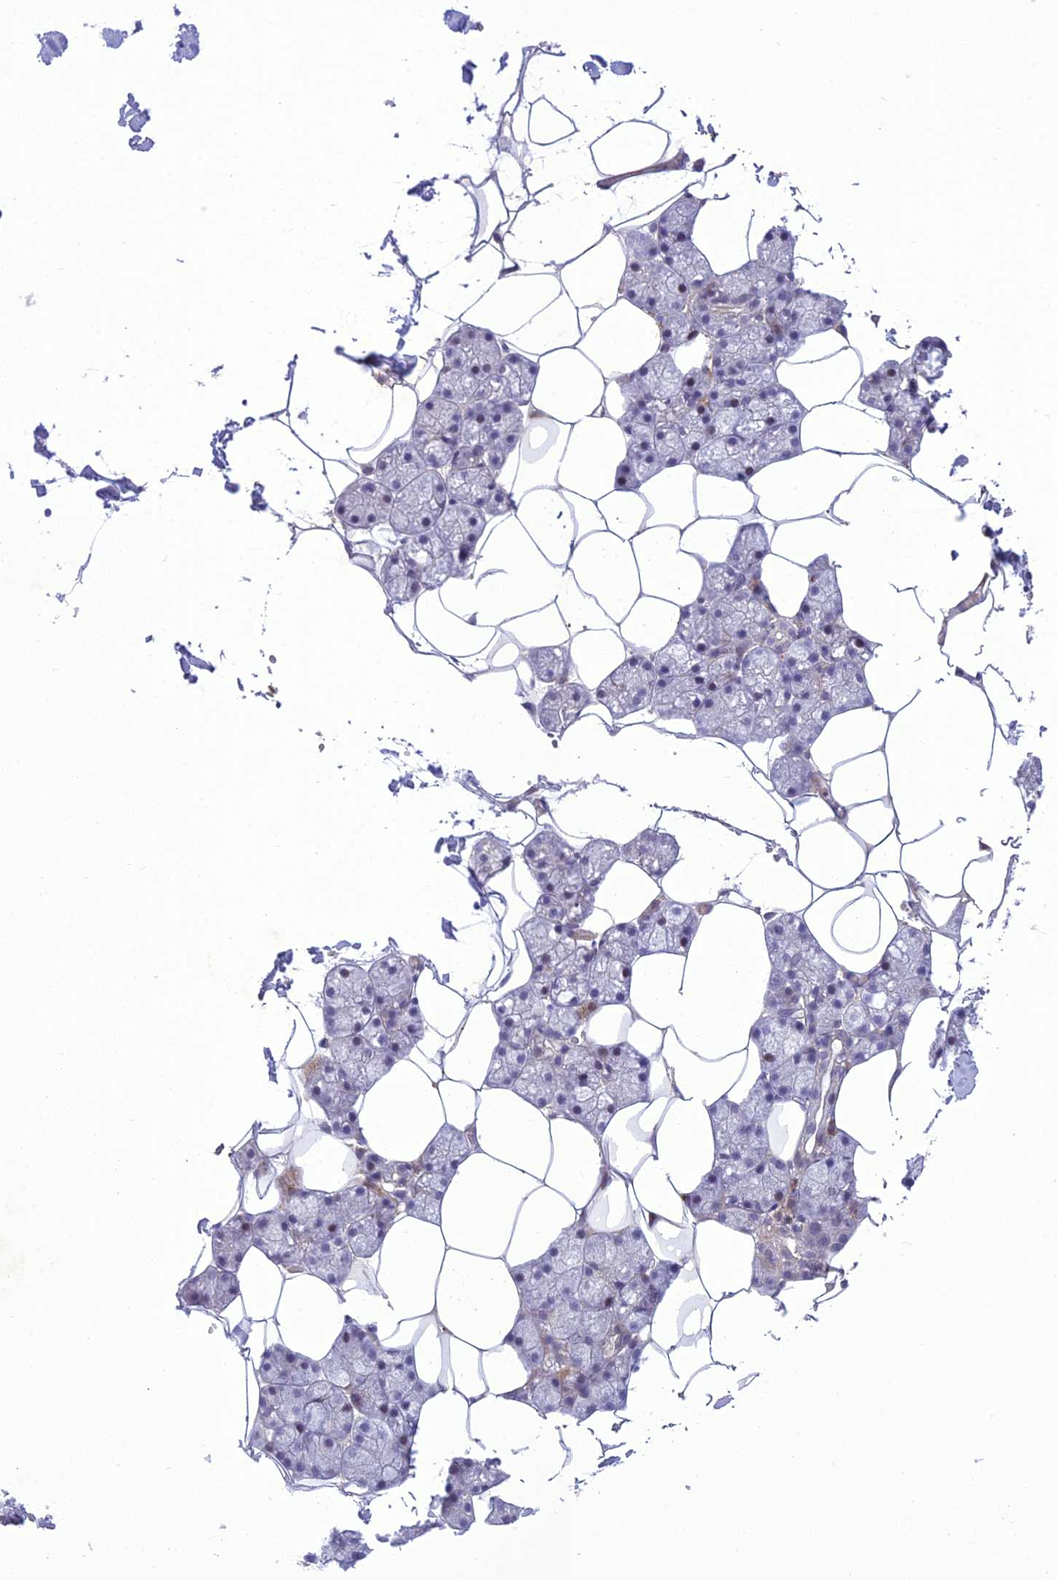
{"staining": {"intensity": "weak", "quantity": "<25%", "location": "cytoplasmic/membranous"}, "tissue": "salivary gland", "cell_type": "Glandular cells", "image_type": "normal", "snomed": [{"axis": "morphology", "description": "Normal tissue, NOS"}, {"axis": "topography", "description": "Salivary gland"}], "caption": "DAB immunohistochemical staining of normal human salivary gland demonstrates no significant positivity in glandular cells. Brightfield microscopy of immunohistochemistry stained with DAB (brown) and hematoxylin (blue), captured at high magnification.", "gene": "ANKRD52", "patient": {"sex": "male", "age": 62}}